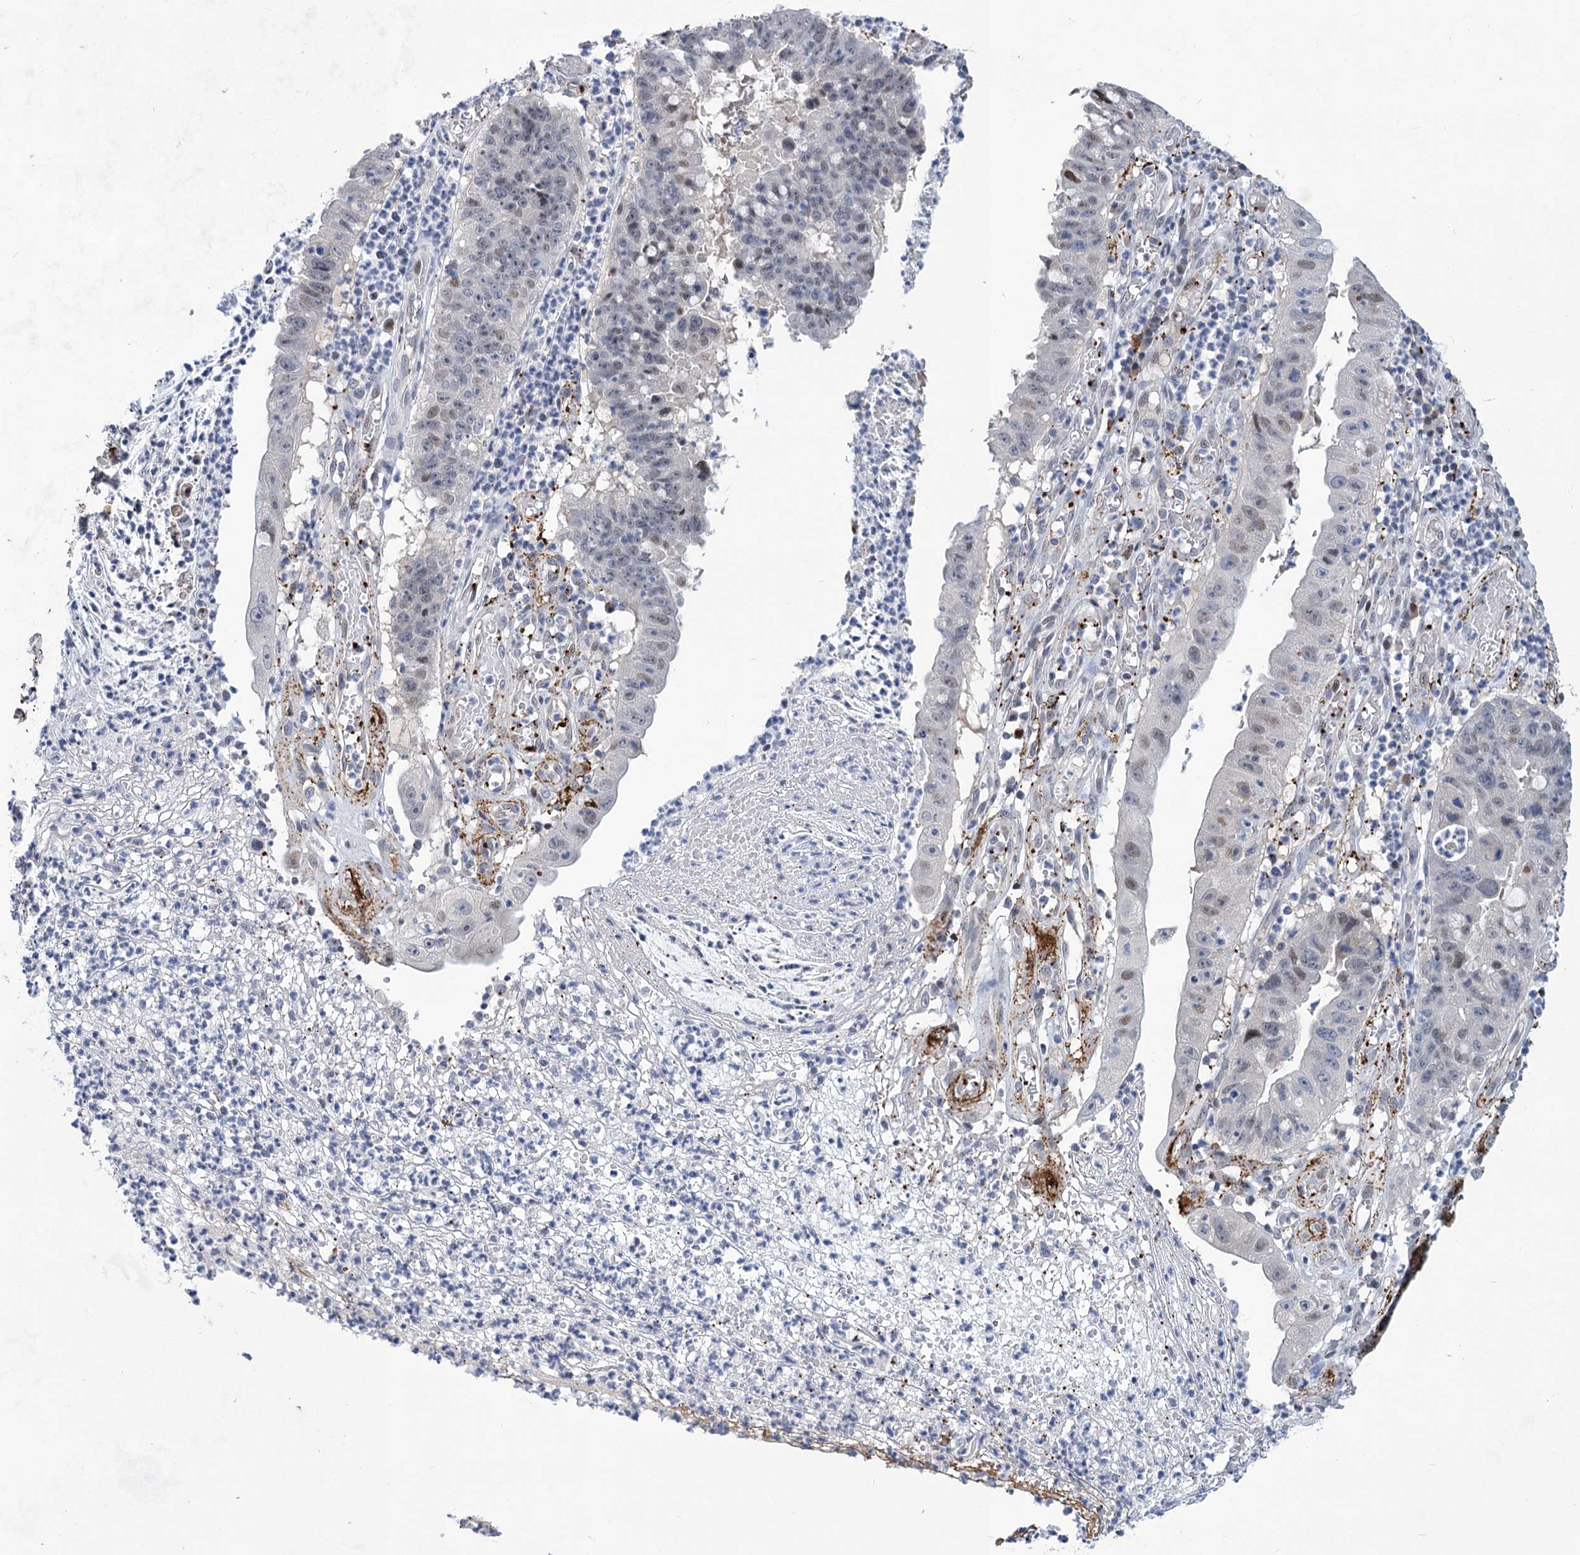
{"staining": {"intensity": "weak", "quantity": "<25%", "location": "nuclear"}, "tissue": "stomach cancer", "cell_type": "Tumor cells", "image_type": "cancer", "snomed": [{"axis": "morphology", "description": "Adenocarcinoma, NOS"}, {"axis": "topography", "description": "Stomach"}], "caption": "Human stomach cancer stained for a protein using immunohistochemistry shows no positivity in tumor cells.", "gene": "MON2", "patient": {"sex": "male", "age": 59}}